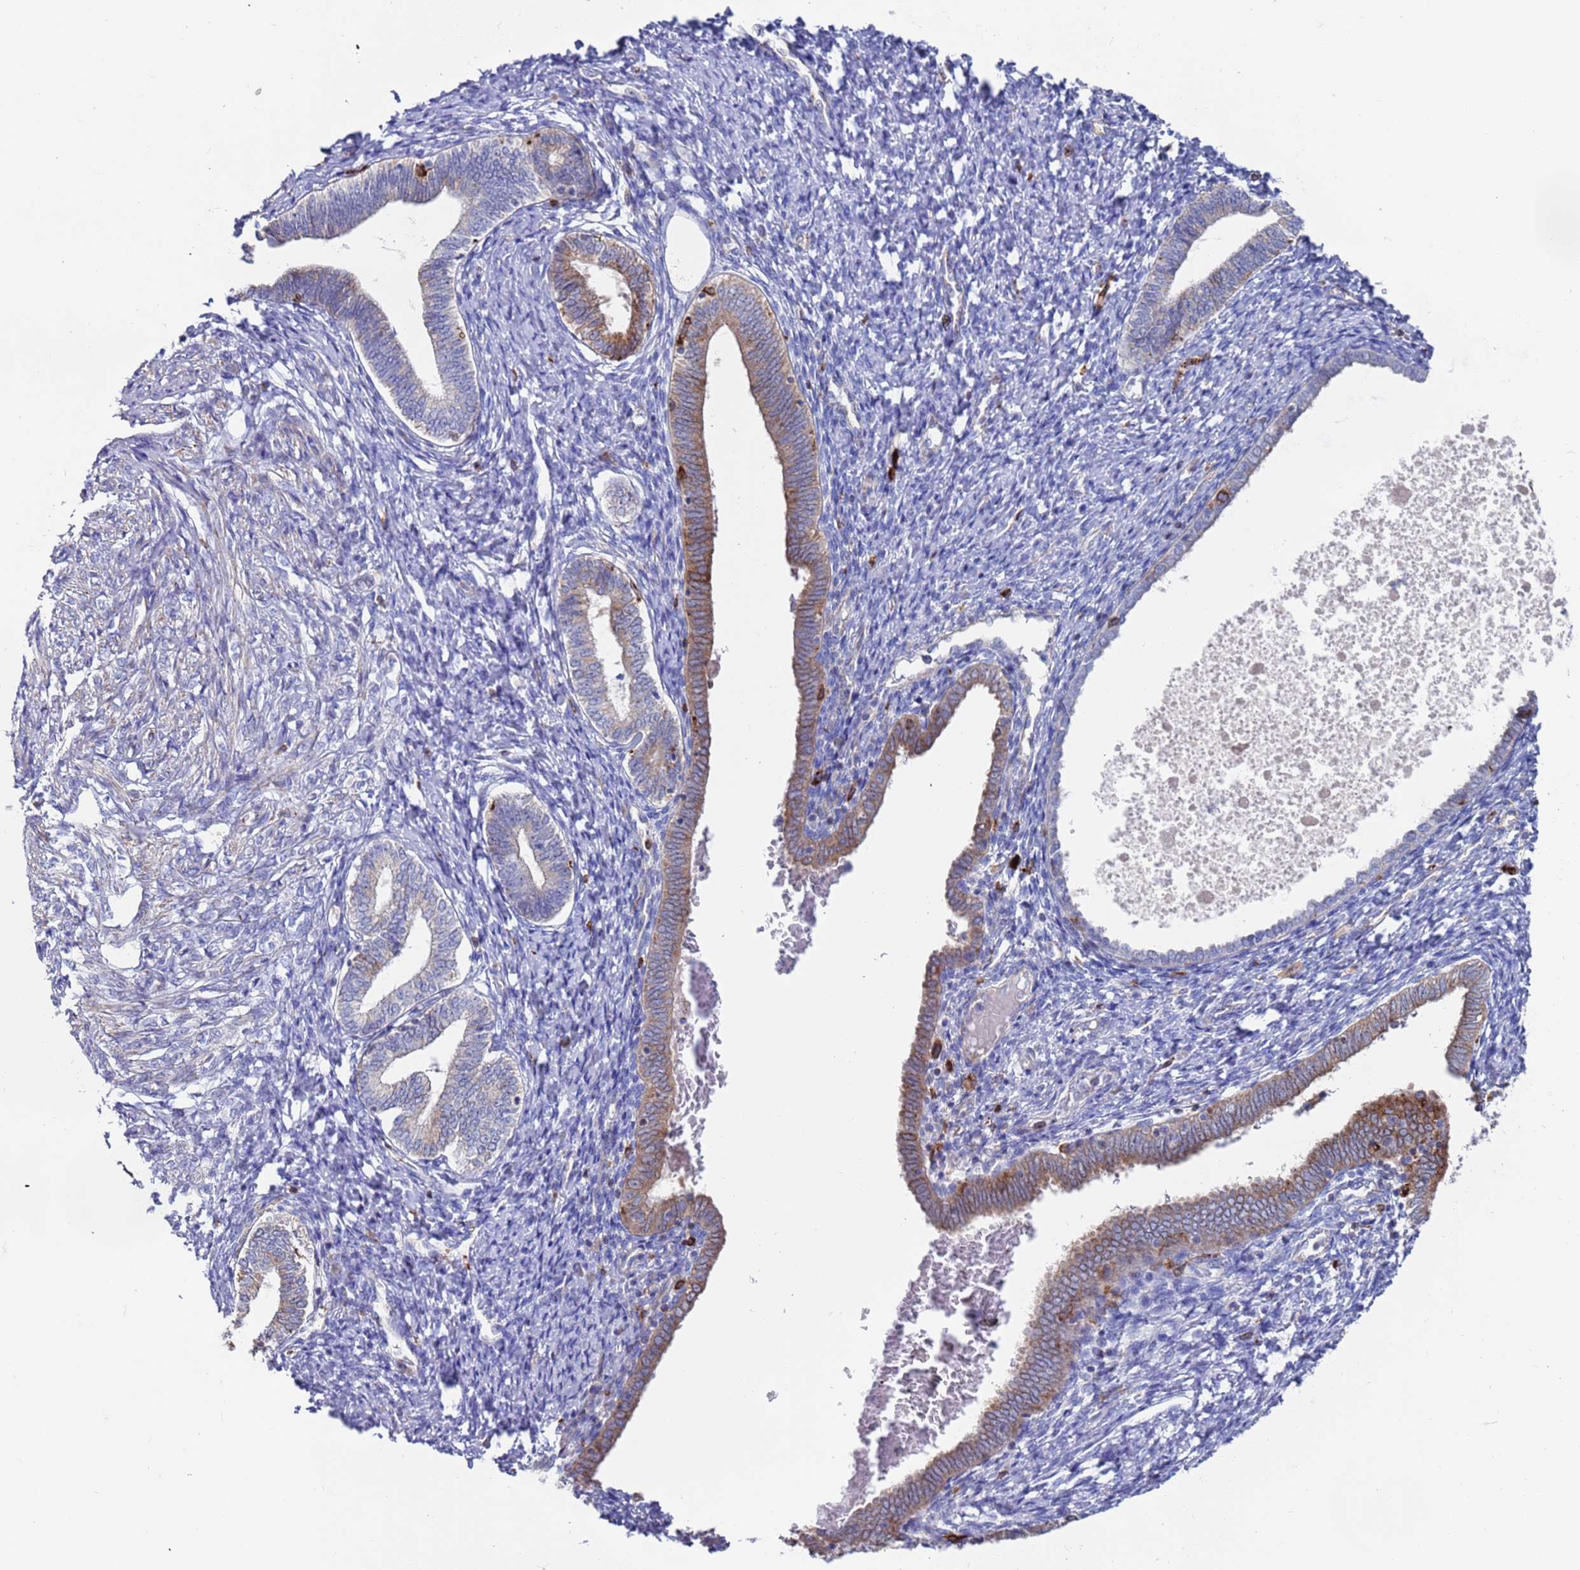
{"staining": {"intensity": "negative", "quantity": "none", "location": "none"}, "tissue": "endometrium", "cell_type": "Cells in endometrial stroma", "image_type": "normal", "snomed": [{"axis": "morphology", "description": "Normal tissue, NOS"}, {"axis": "topography", "description": "Endometrium"}], "caption": "Immunohistochemical staining of normal human endometrium shows no significant positivity in cells in endometrial stroma. Nuclei are stained in blue.", "gene": "GREB1L", "patient": {"sex": "female", "age": 72}}